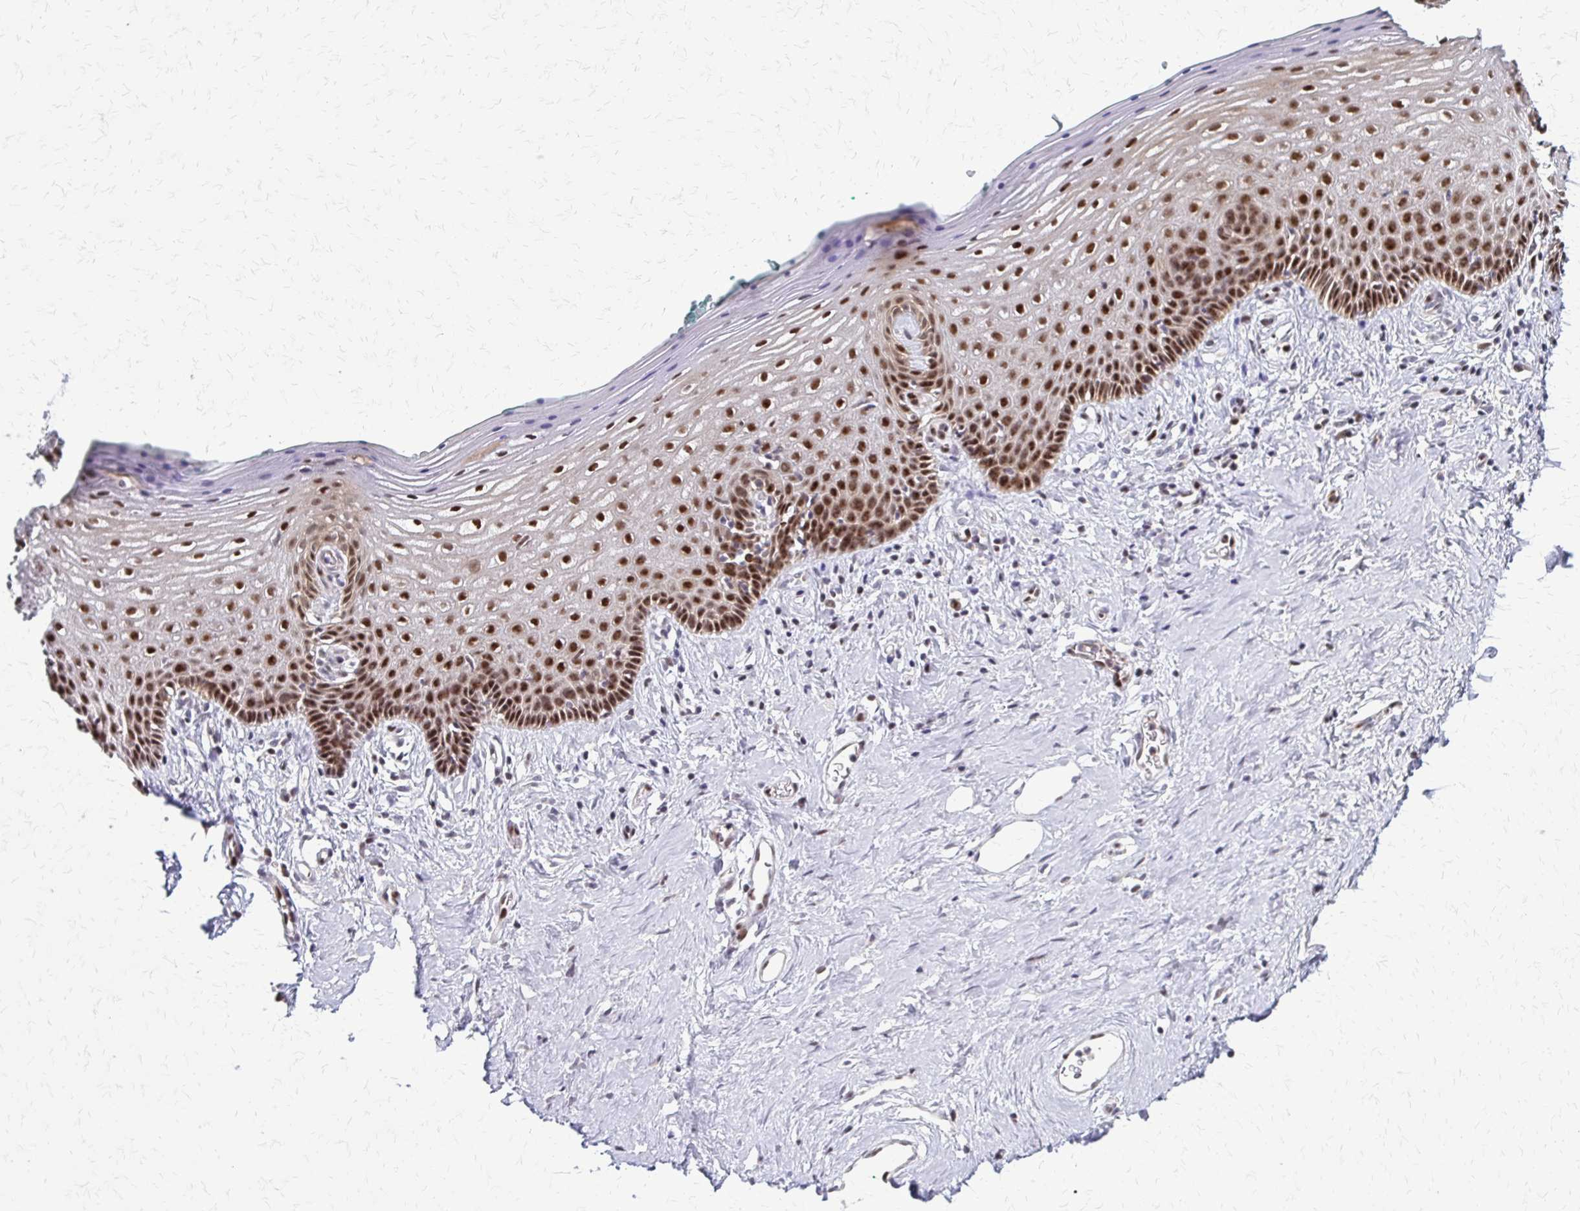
{"staining": {"intensity": "strong", "quantity": ">75%", "location": "cytoplasmic/membranous,nuclear"}, "tissue": "vagina", "cell_type": "Squamous epithelial cells", "image_type": "normal", "snomed": [{"axis": "morphology", "description": "Normal tissue, NOS"}, {"axis": "topography", "description": "Vagina"}], "caption": "Immunohistochemical staining of normal vagina demonstrates strong cytoplasmic/membranous,nuclear protein positivity in about >75% of squamous epithelial cells.", "gene": "TRIR", "patient": {"sex": "female", "age": 42}}